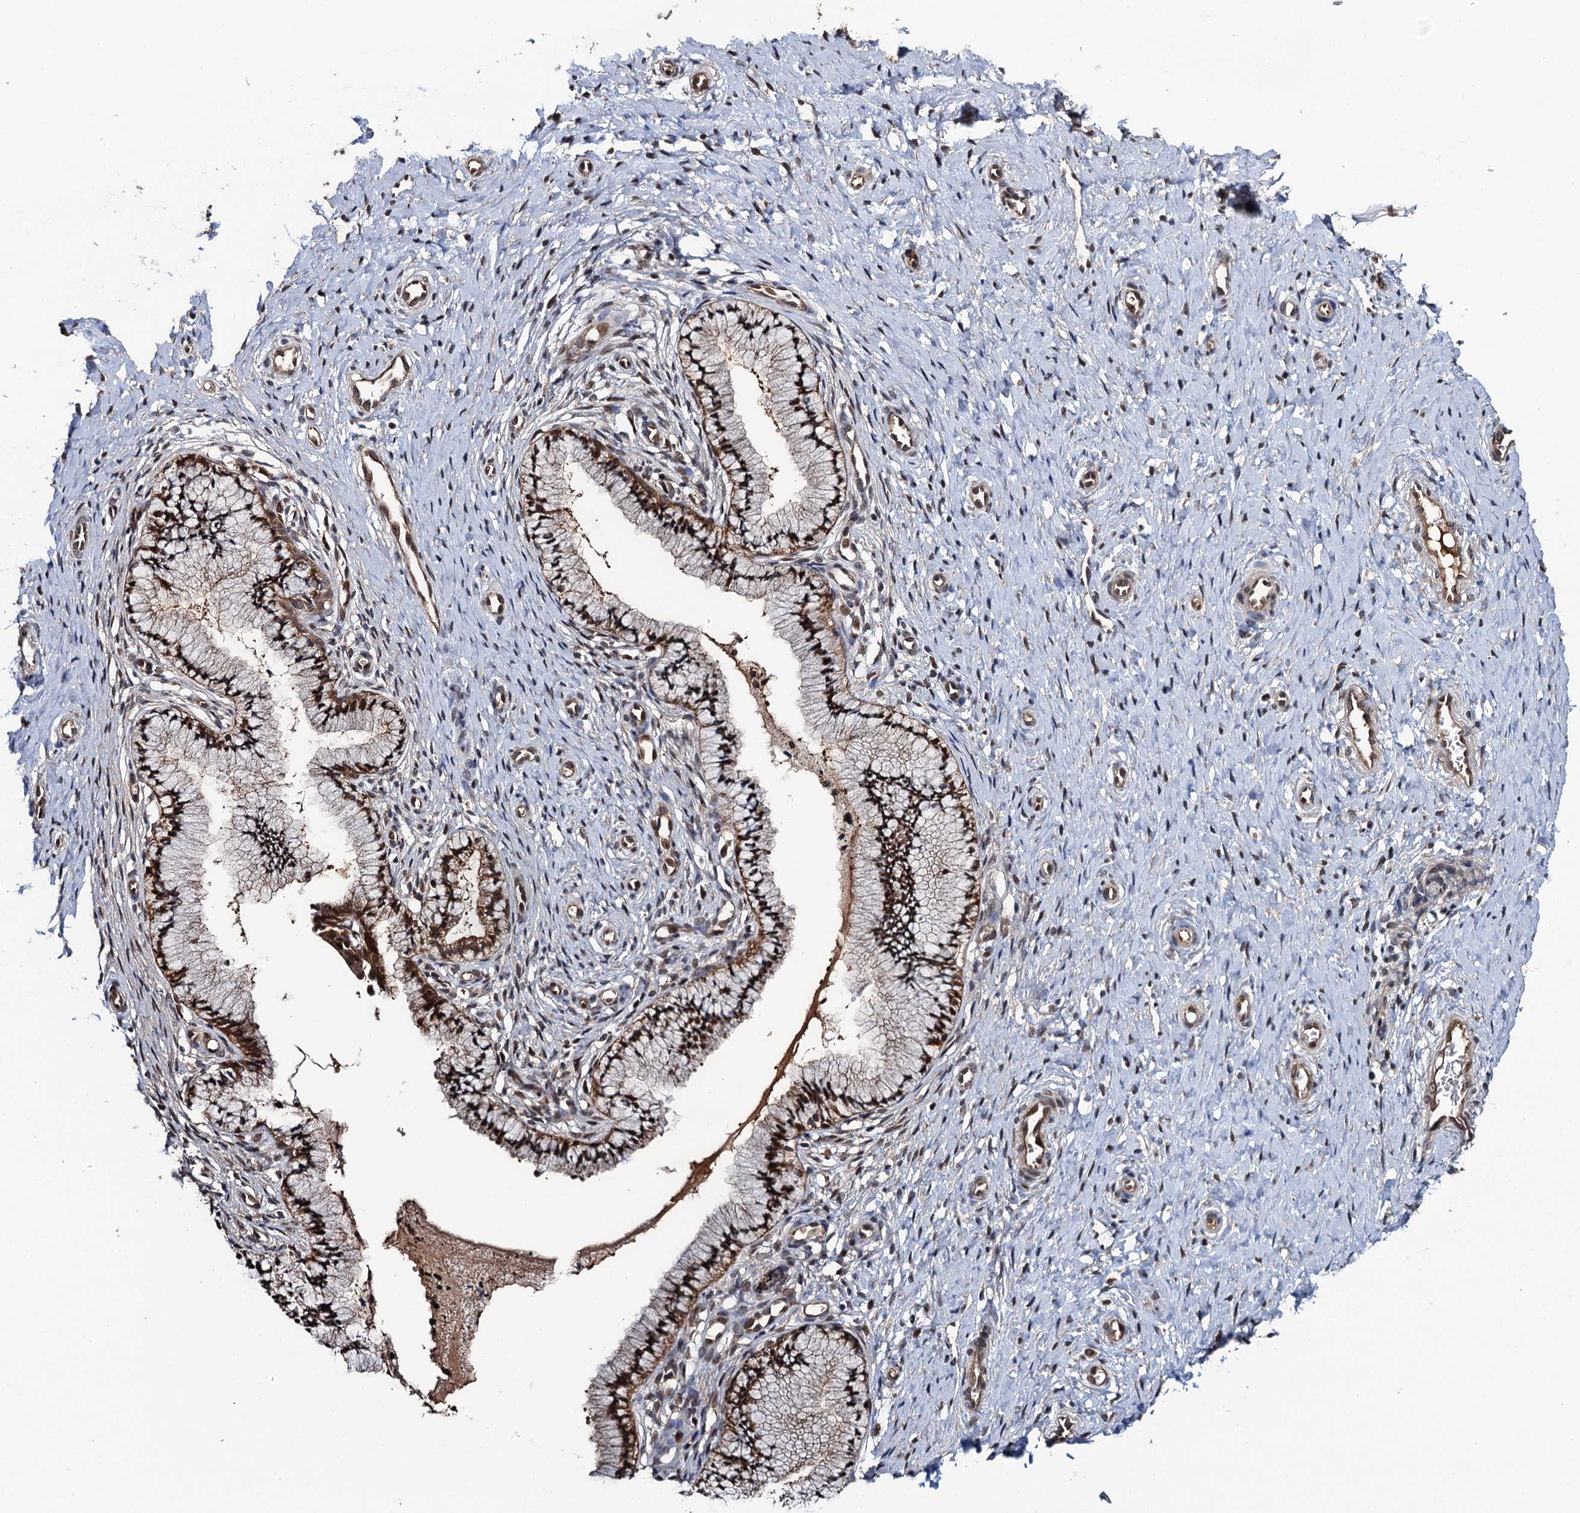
{"staining": {"intensity": "moderate", "quantity": ">75%", "location": "cytoplasmic/membranous,nuclear"}, "tissue": "cervix", "cell_type": "Glandular cells", "image_type": "normal", "snomed": [{"axis": "morphology", "description": "Normal tissue, NOS"}, {"axis": "topography", "description": "Cervix"}], "caption": "The micrograph demonstrates a brown stain indicating the presence of a protein in the cytoplasmic/membranous,nuclear of glandular cells in cervix.", "gene": "CDC23", "patient": {"sex": "female", "age": 36}}